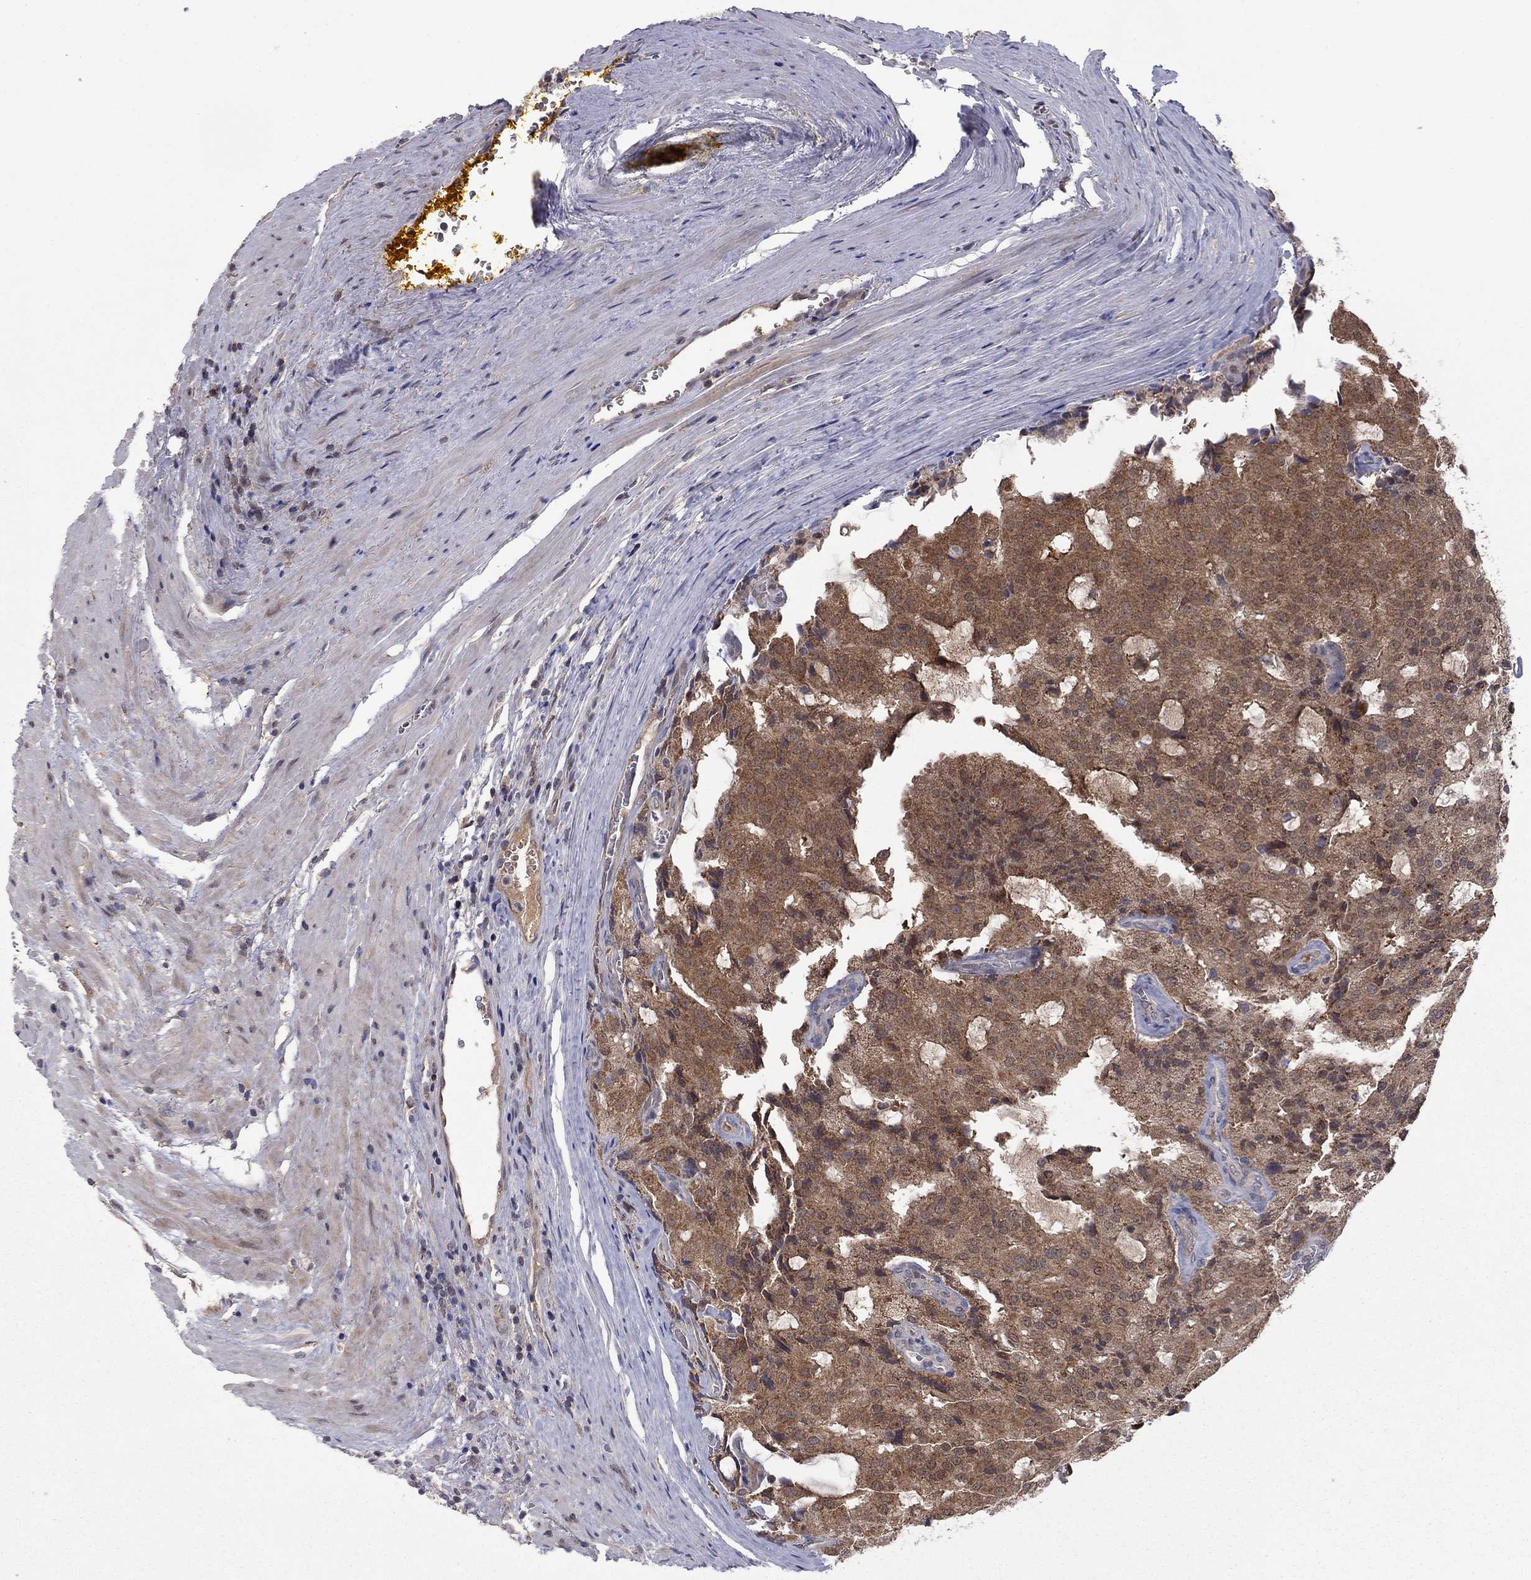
{"staining": {"intensity": "moderate", "quantity": ">75%", "location": "cytoplasmic/membranous"}, "tissue": "prostate cancer", "cell_type": "Tumor cells", "image_type": "cancer", "snomed": [{"axis": "morphology", "description": "Adenocarcinoma, NOS"}, {"axis": "topography", "description": "Prostate and seminal vesicle, NOS"}, {"axis": "topography", "description": "Prostate"}], "caption": "The immunohistochemical stain highlights moderate cytoplasmic/membranous expression in tumor cells of prostate cancer (adenocarcinoma) tissue.", "gene": "GRHPR", "patient": {"sex": "male", "age": 67}}